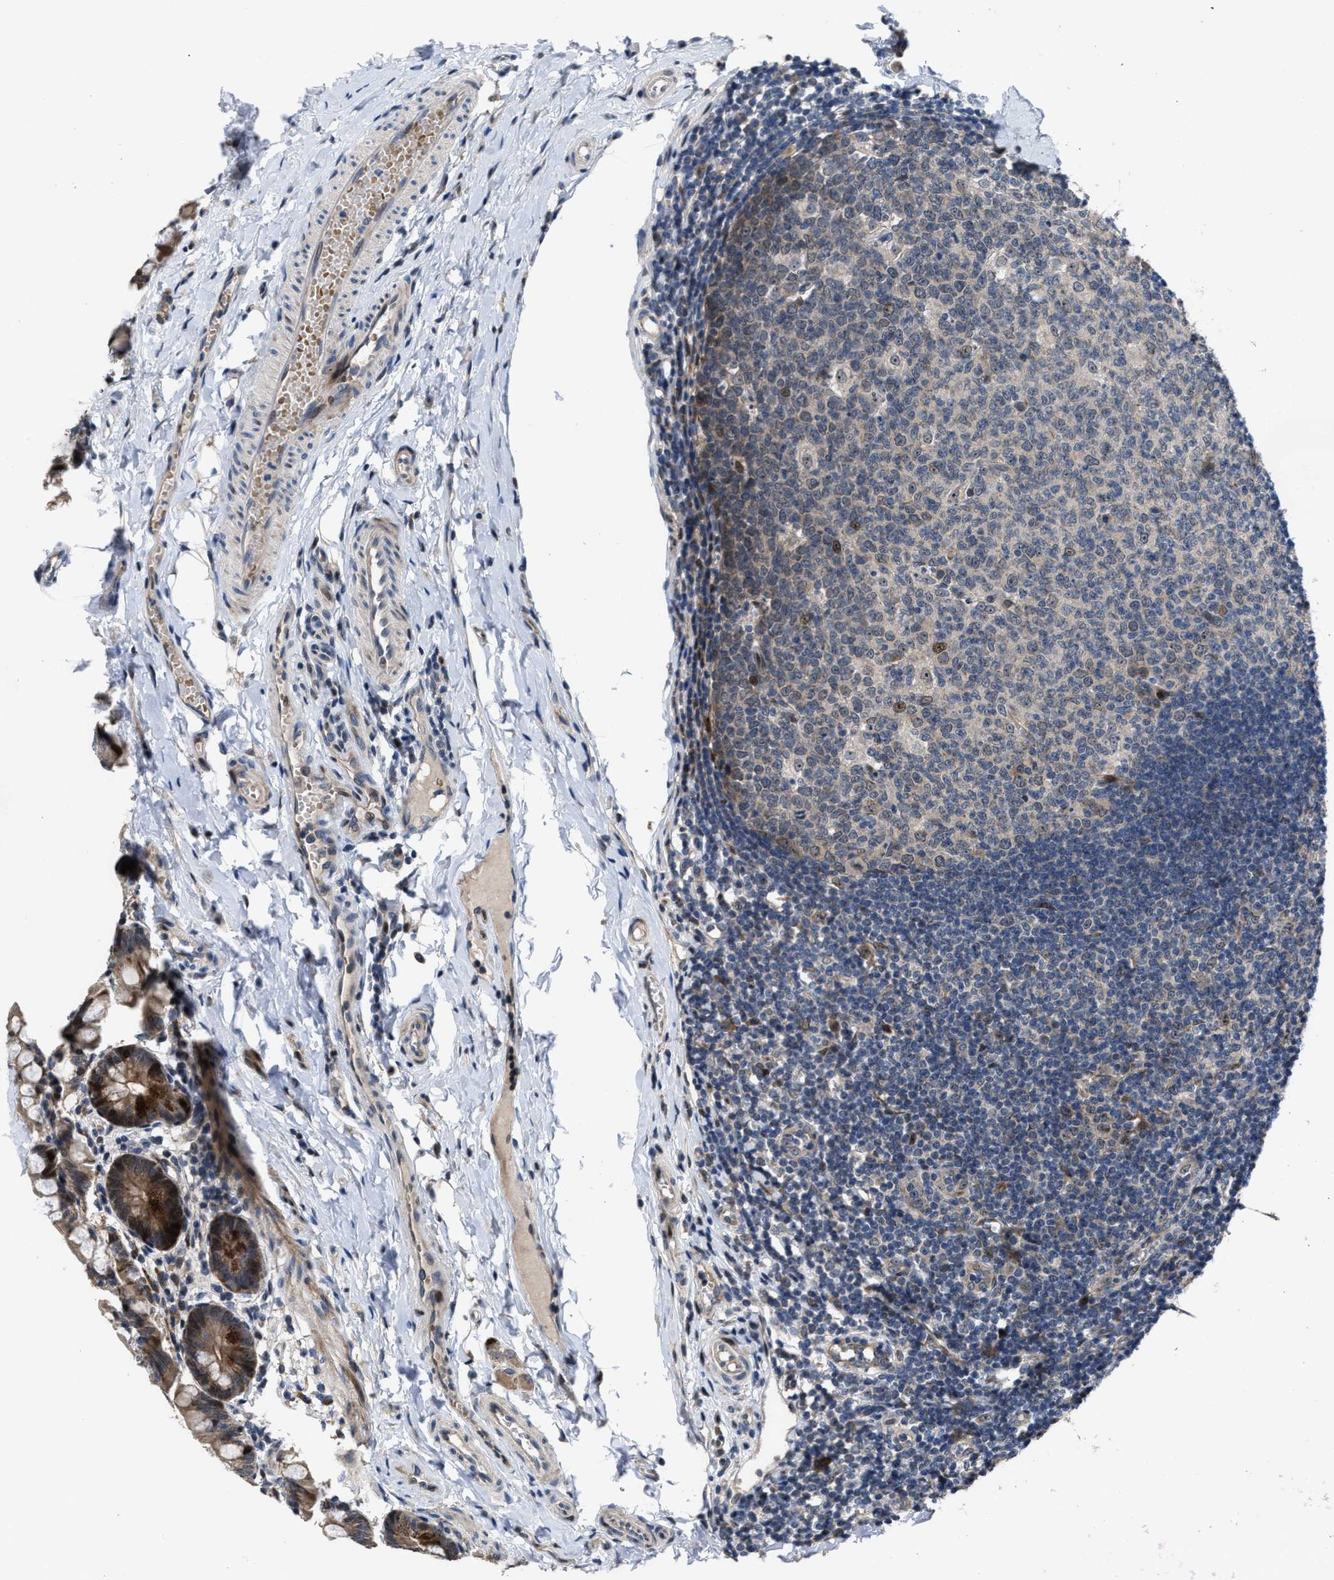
{"staining": {"intensity": "strong", "quantity": ">75%", "location": "cytoplasmic/membranous"}, "tissue": "small intestine", "cell_type": "Glandular cells", "image_type": "normal", "snomed": [{"axis": "morphology", "description": "Normal tissue, NOS"}, {"axis": "topography", "description": "Small intestine"}], "caption": "Small intestine stained for a protein exhibits strong cytoplasmic/membranous positivity in glandular cells. The staining was performed using DAB (3,3'-diaminobenzidine), with brown indicating positive protein expression. Nuclei are stained blue with hematoxylin.", "gene": "HAUS6", "patient": {"sex": "male", "age": 7}}